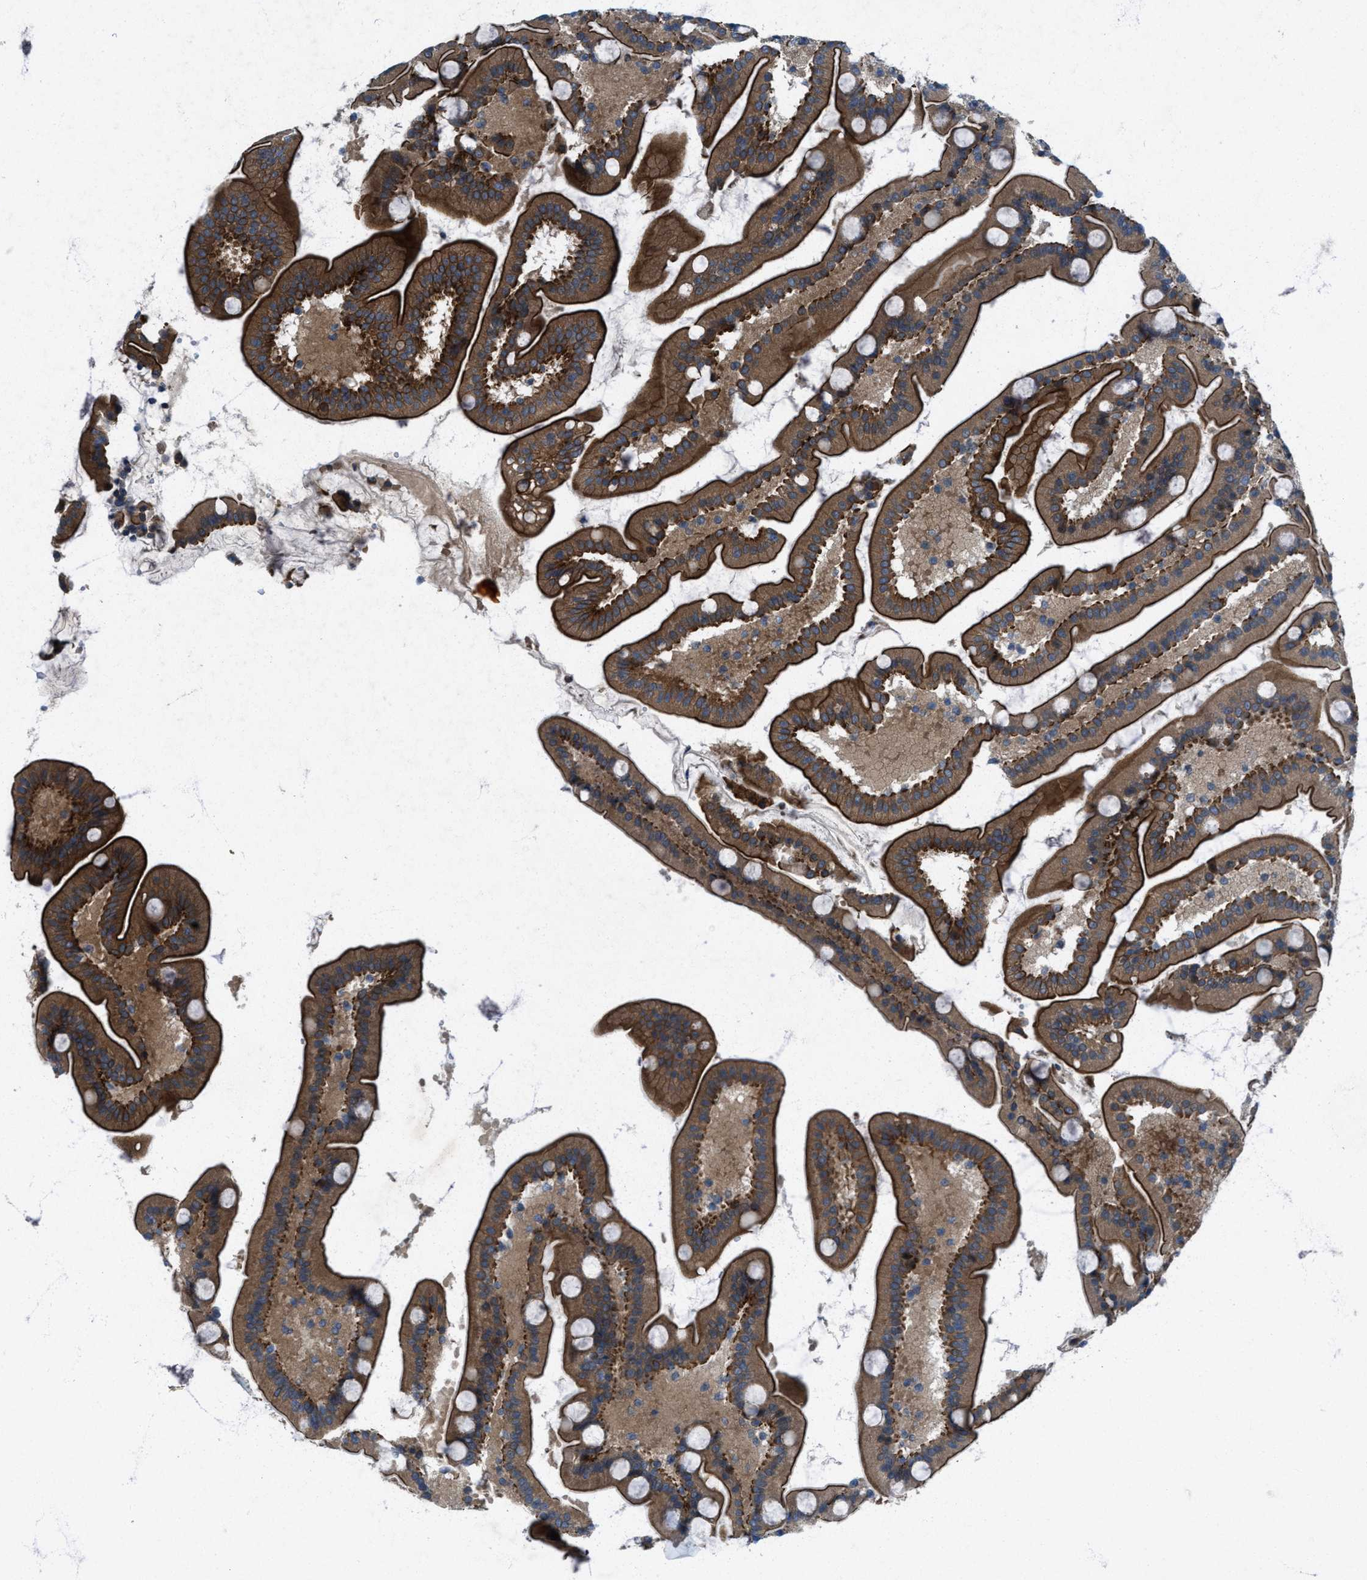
{"staining": {"intensity": "strong", "quantity": ">75%", "location": "cytoplasmic/membranous"}, "tissue": "duodenum", "cell_type": "Glandular cells", "image_type": "normal", "snomed": [{"axis": "morphology", "description": "Normal tissue, NOS"}, {"axis": "topography", "description": "Duodenum"}], "caption": "Immunohistochemistry (IHC) photomicrograph of unremarkable duodenum stained for a protein (brown), which shows high levels of strong cytoplasmic/membranous staining in approximately >75% of glandular cells.", "gene": "URGCP", "patient": {"sex": "male", "age": 54}}